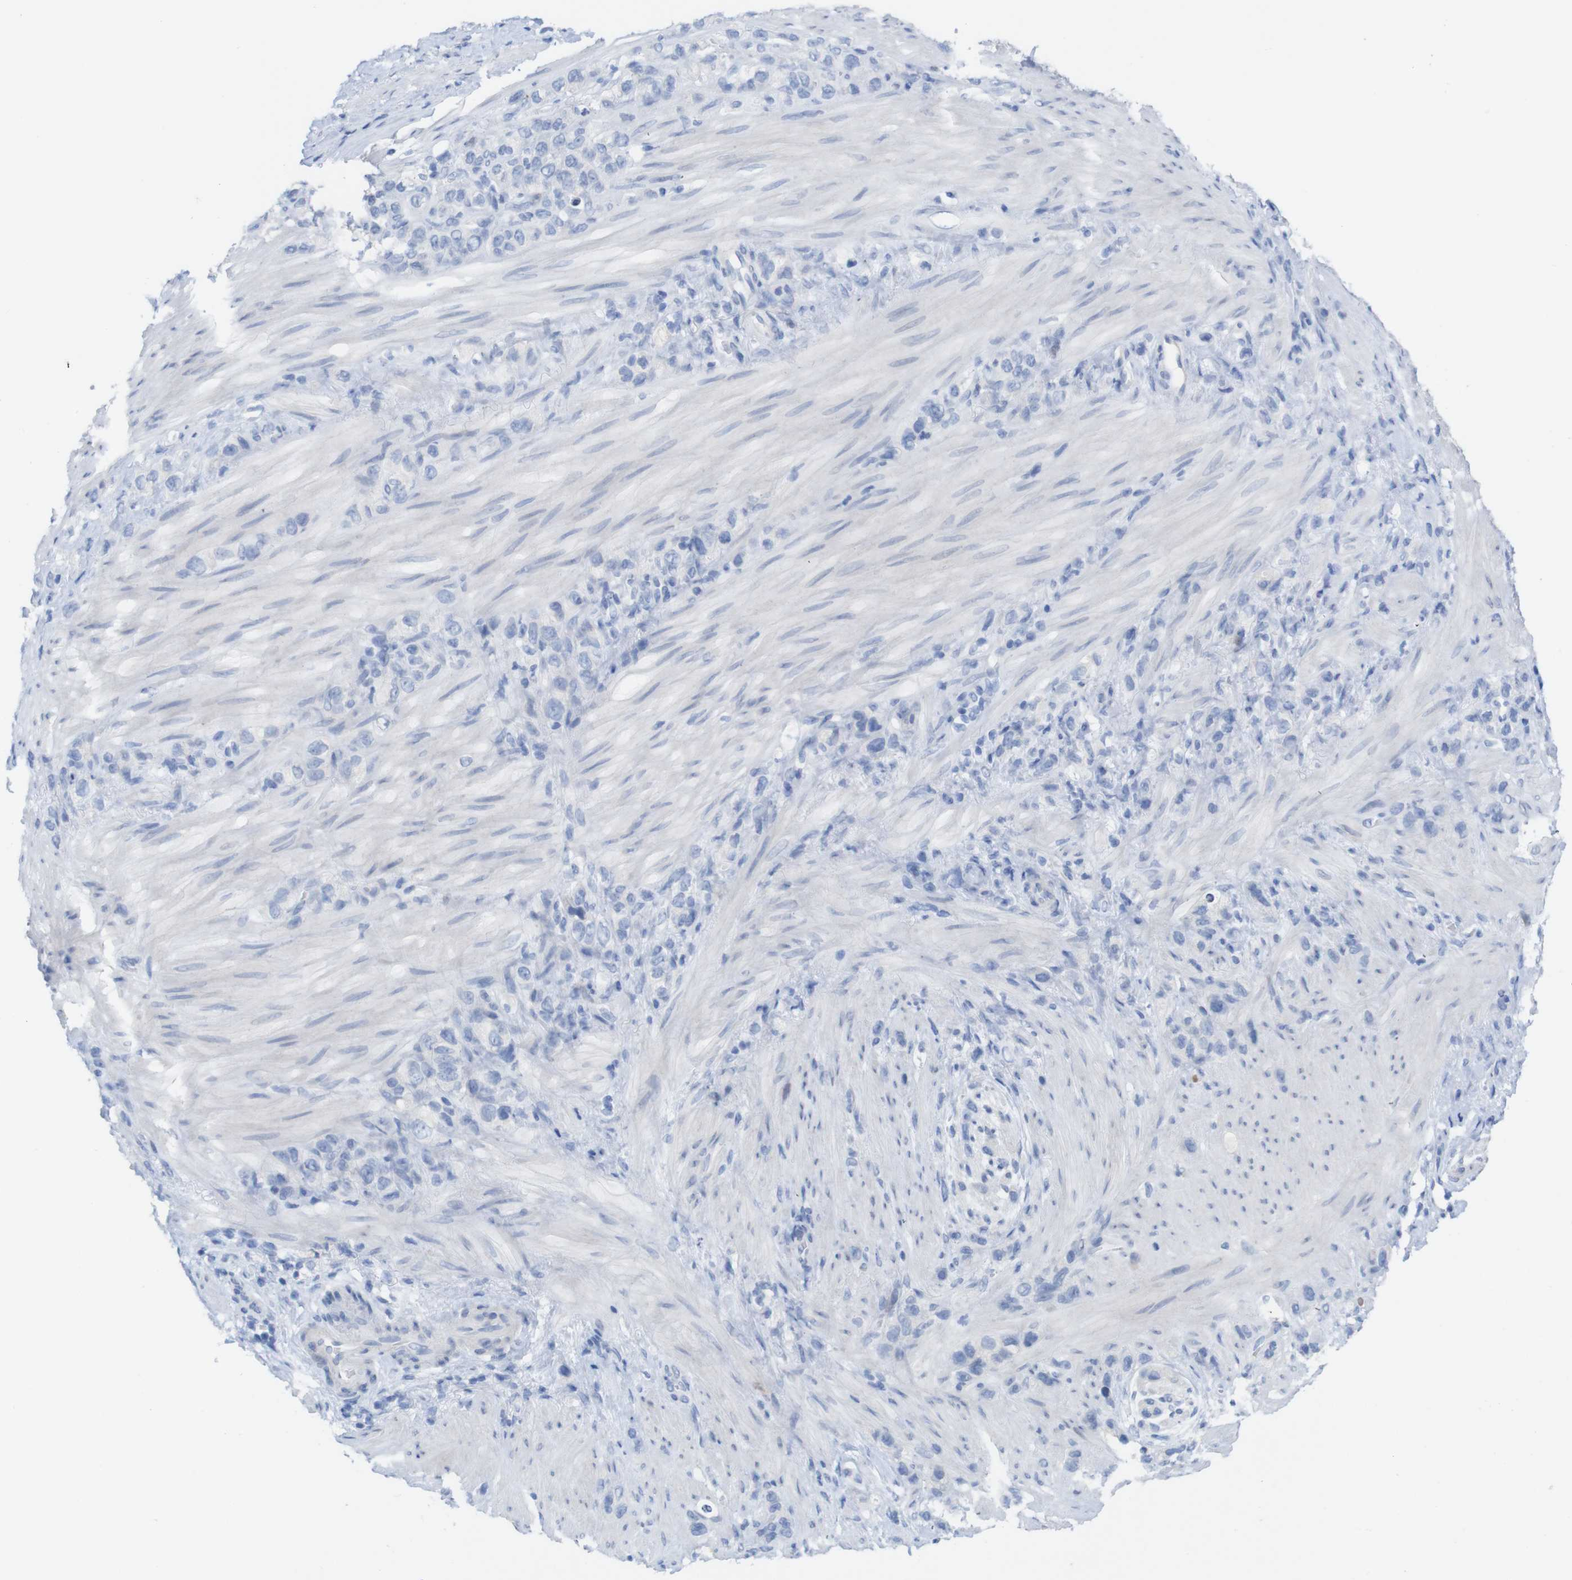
{"staining": {"intensity": "negative", "quantity": "none", "location": "none"}, "tissue": "stomach cancer", "cell_type": "Tumor cells", "image_type": "cancer", "snomed": [{"axis": "morphology", "description": "Adenocarcinoma, NOS"}, {"axis": "morphology", "description": "Adenocarcinoma, High grade"}, {"axis": "topography", "description": "Stomach, upper"}, {"axis": "topography", "description": "Stomach, lower"}], "caption": "Human stomach adenocarcinoma (high-grade) stained for a protein using IHC displays no expression in tumor cells.", "gene": "PNMA1", "patient": {"sex": "female", "age": 65}}